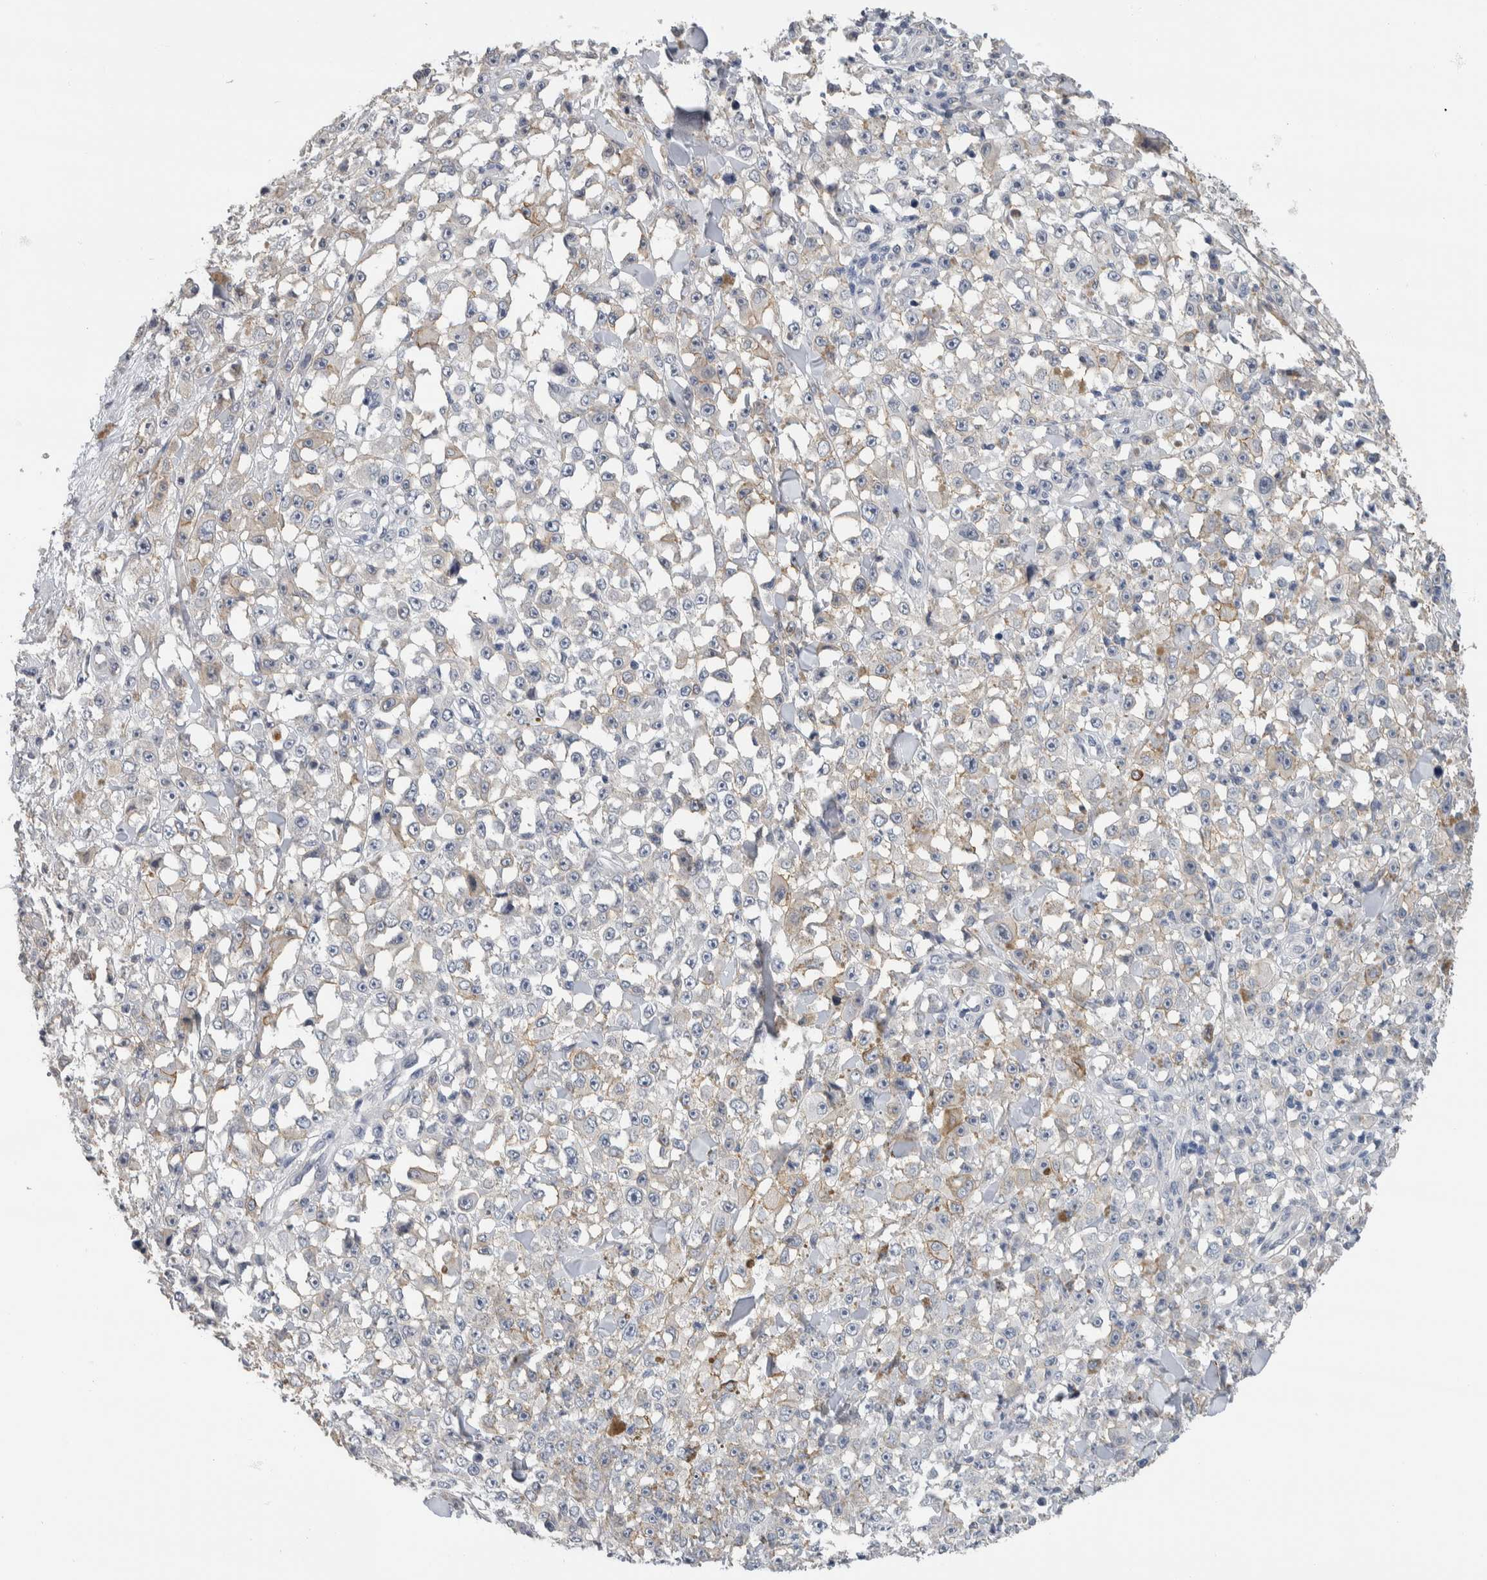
{"staining": {"intensity": "weak", "quantity": "<25%", "location": "cytoplasmic/membranous"}, "tissue": "melanoma", "cell_type": "Tumor cells", "image_type": "cancer", "snomed": [{"axis": "morphology", "description": "Malignant melanoma, NOS"}, {"axis": "topography", "description": "Skin"}], "caption": "Malignant melanoma stained for a protein using immunohistochemistry (IHC) reveals no staining tumor cells.", "gene": "NEFM", "patient": {"sex": "female", "age": 82}}